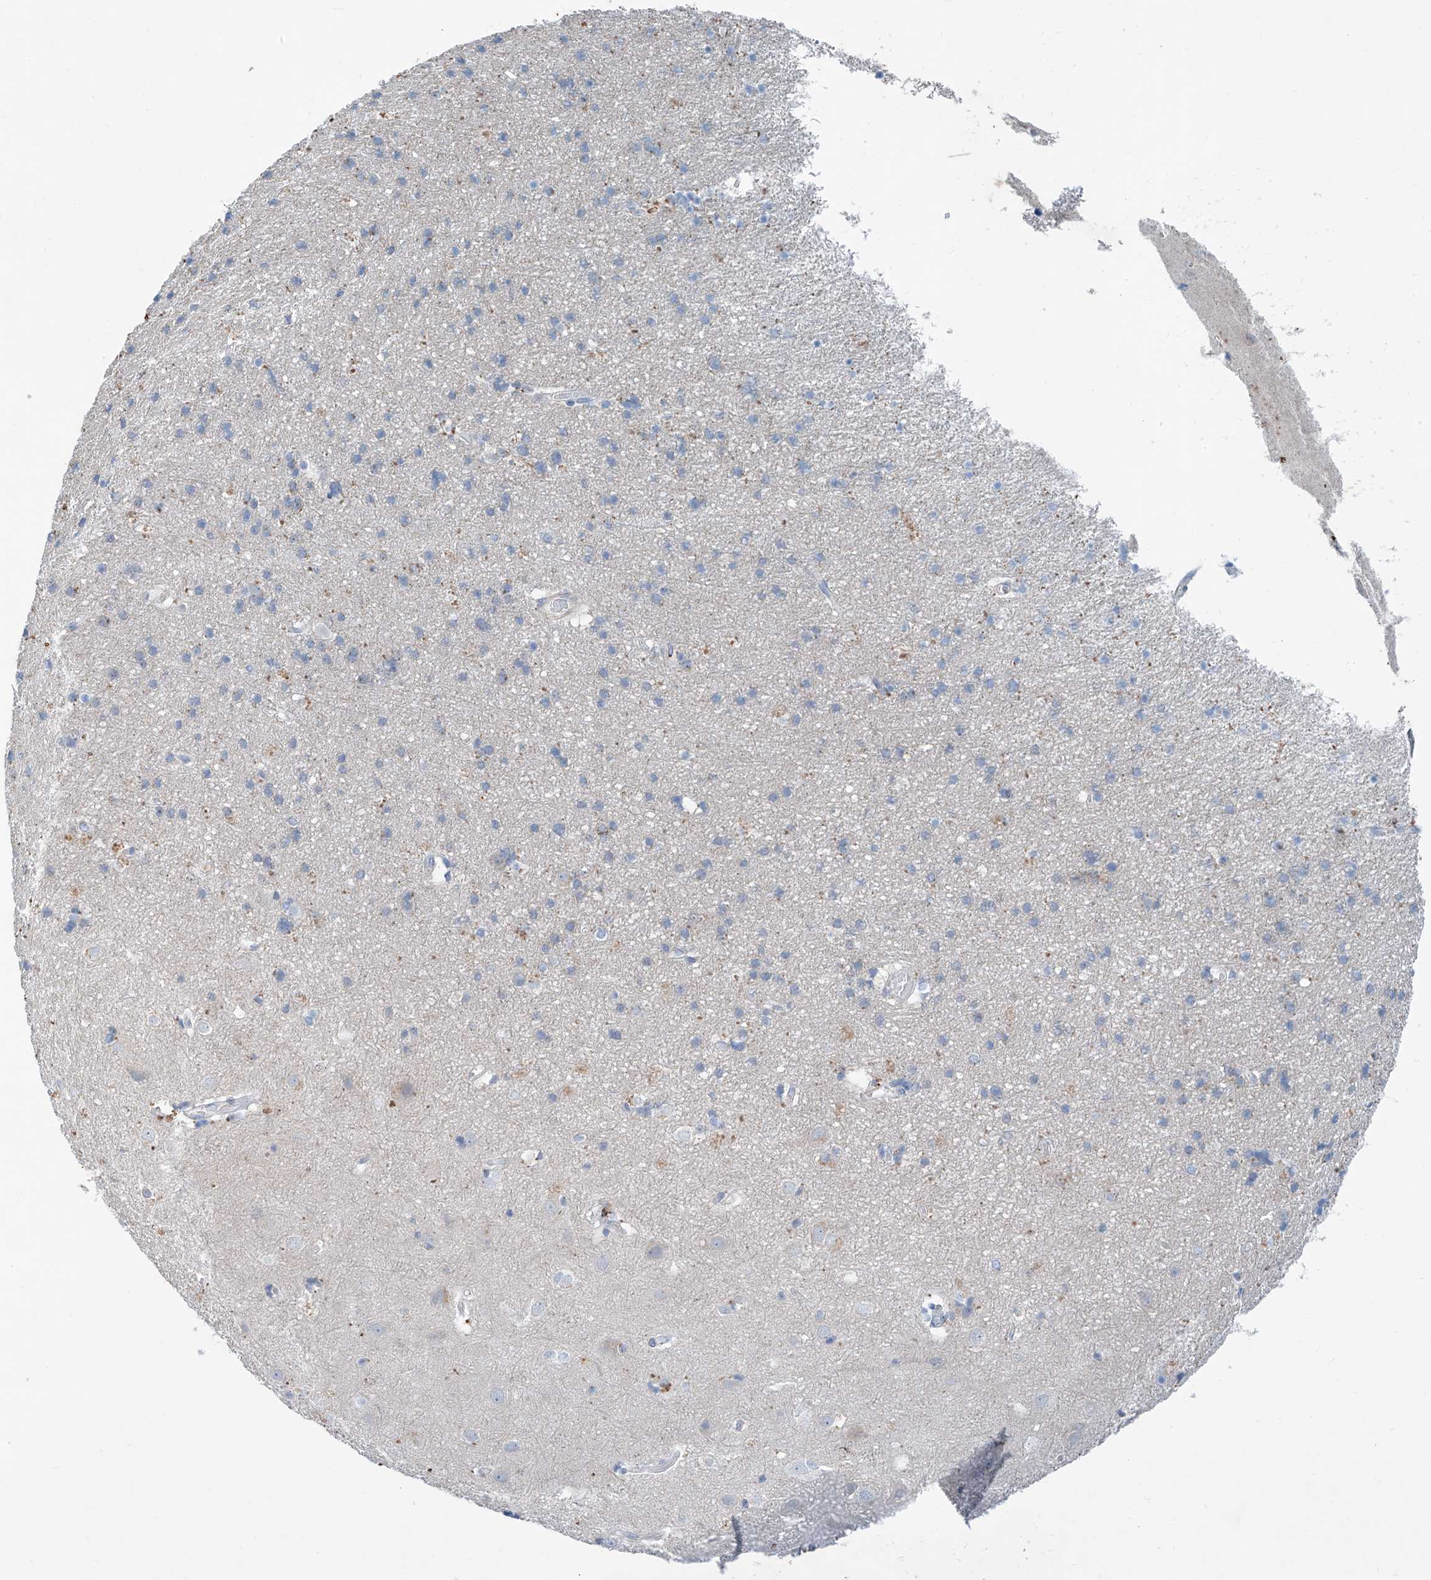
{"staining": {"intensity": "negative", "quantity": "none", "location": "none"}, "tissue": "cerebral cortex", "cell_type": "Endothelial cells", "image_type": "normal", "snomed": [{"axis": "morphology", "description": "Normal tissue, NOS"}, {"axis": "topography", "description": "Cerebral cortex"}], "caption": "Immunohistochemical staining of unremarkable cerebral cortex displays no significant positivity in endothelial cells. (Stains: DAB immunohistochemistry with hematoxylin counter stain, Microscopy: brightfield microscopy at high magnification).", "gene": "ANKRD34A", "patient": {"sex": "male", "age": 54}}